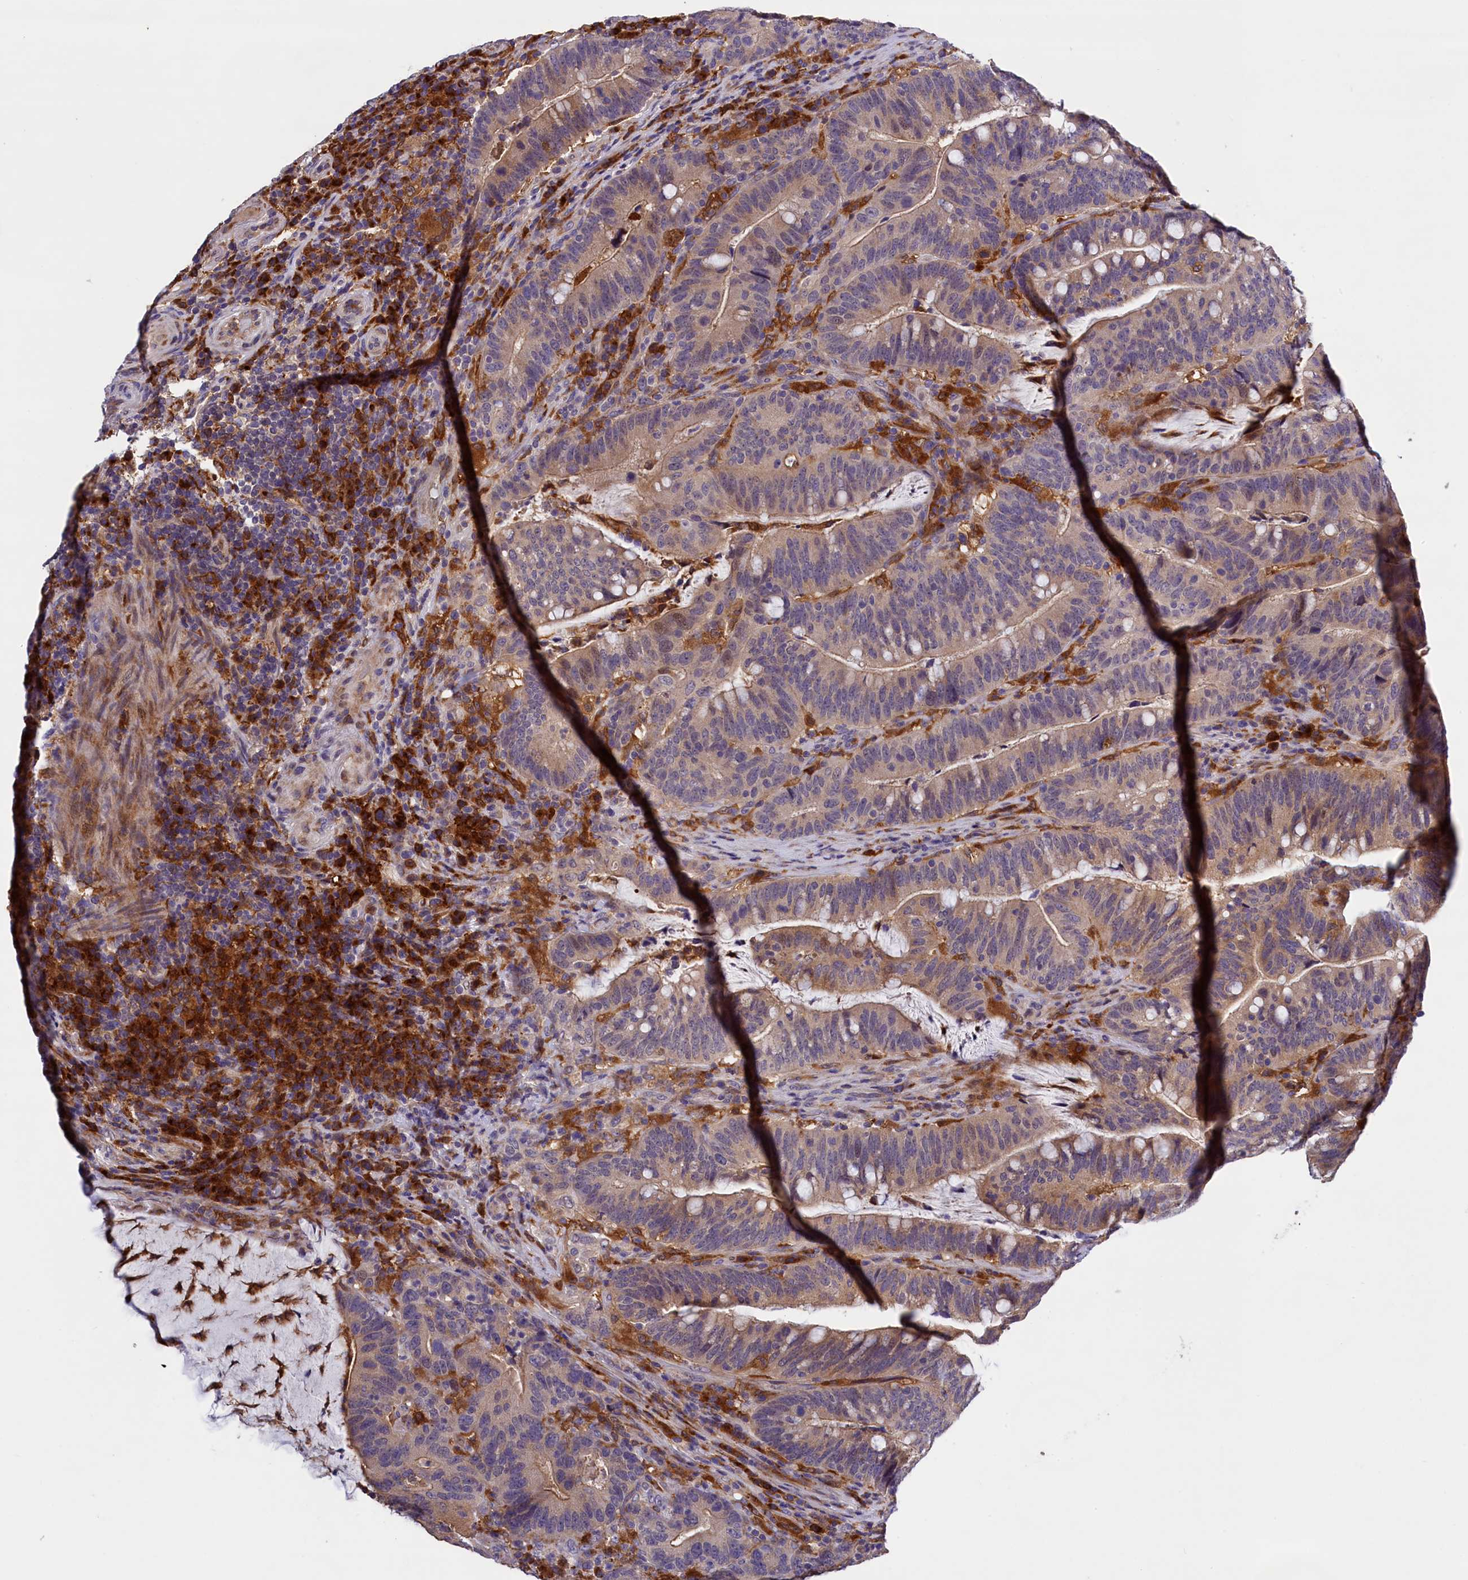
{"staining": {"intensity": "weak", "quantity": "25%-75%", "location": "cytoplasmic/membranous"}, "tissue": "colorectal cancer", "cell_type": "Tumor cells", "image_type": "cancer", "snomed": [{"axis": "morphology", "description": "Adenocarcinoma, NOS"}, {"axis": "topography", "description": "Colon"}], "caption": "There is low levels of weak cytoplasmic/membranous staining in tumor cells of colorectal cancer, as demonstrated by immunohistochemical staining (brown color).", "gene": "NAIP", "patient": {"sex": "female", "age": 66}}